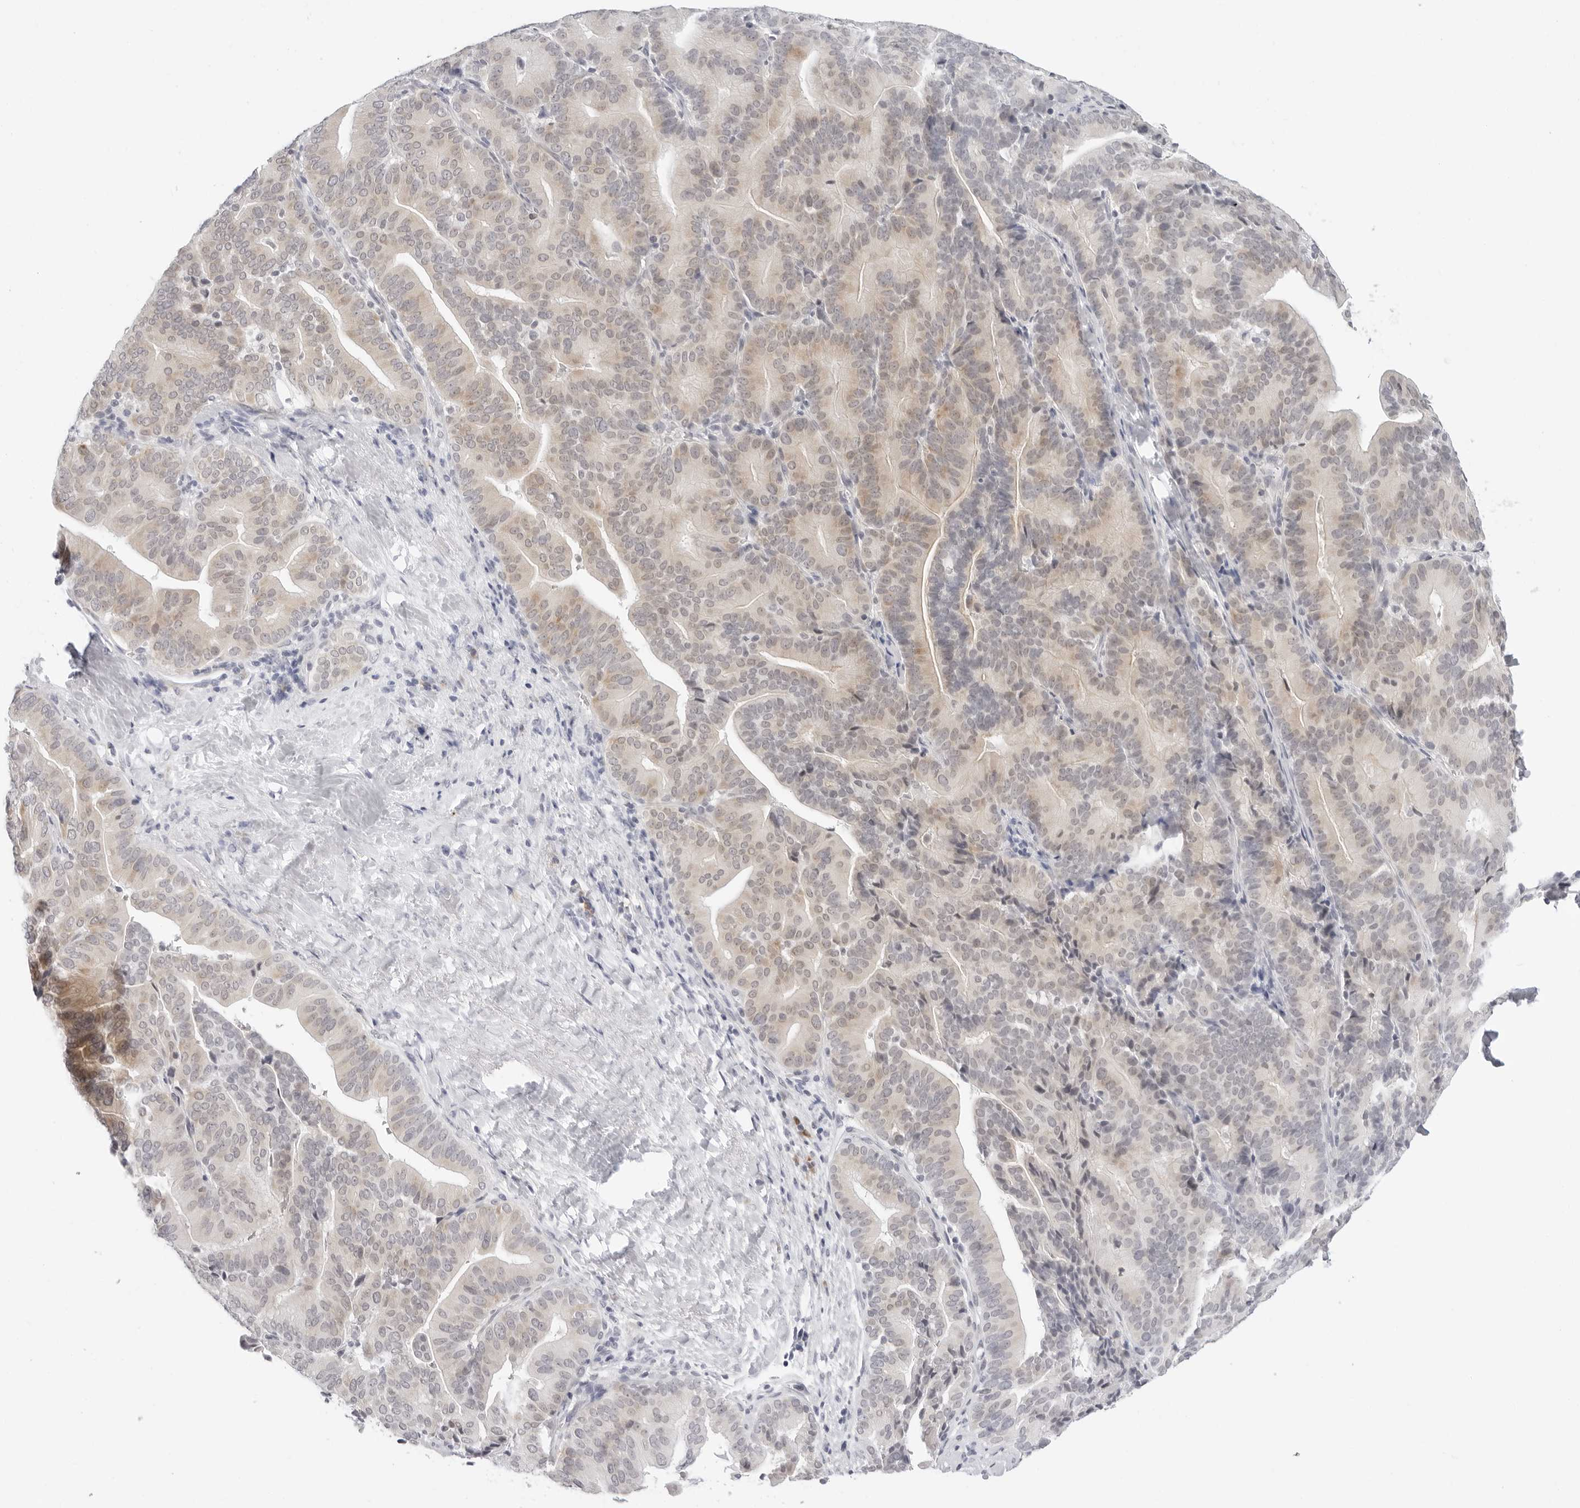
{"staining": {"intensity": "weak", "quantity": "25%-75%", "location": "cytoplasmic/membranous"}, "tissue": "liver cancer", "cell_type": "Tumor cells", "image_type": "cancer", "snomed": [{"axis": "morphology", "description": "Cholangiocarcinoma"}, {"axis": "topography", "description": "Liver"}], "caption": "Immunohistochemical staining of liver cancer reveals low levels of weak cytoplasmic/membranous protein staining in about 25%-75% of tumor cells.", "gene": "EDN2", "patient": {"sex": "female", "age": 75}}